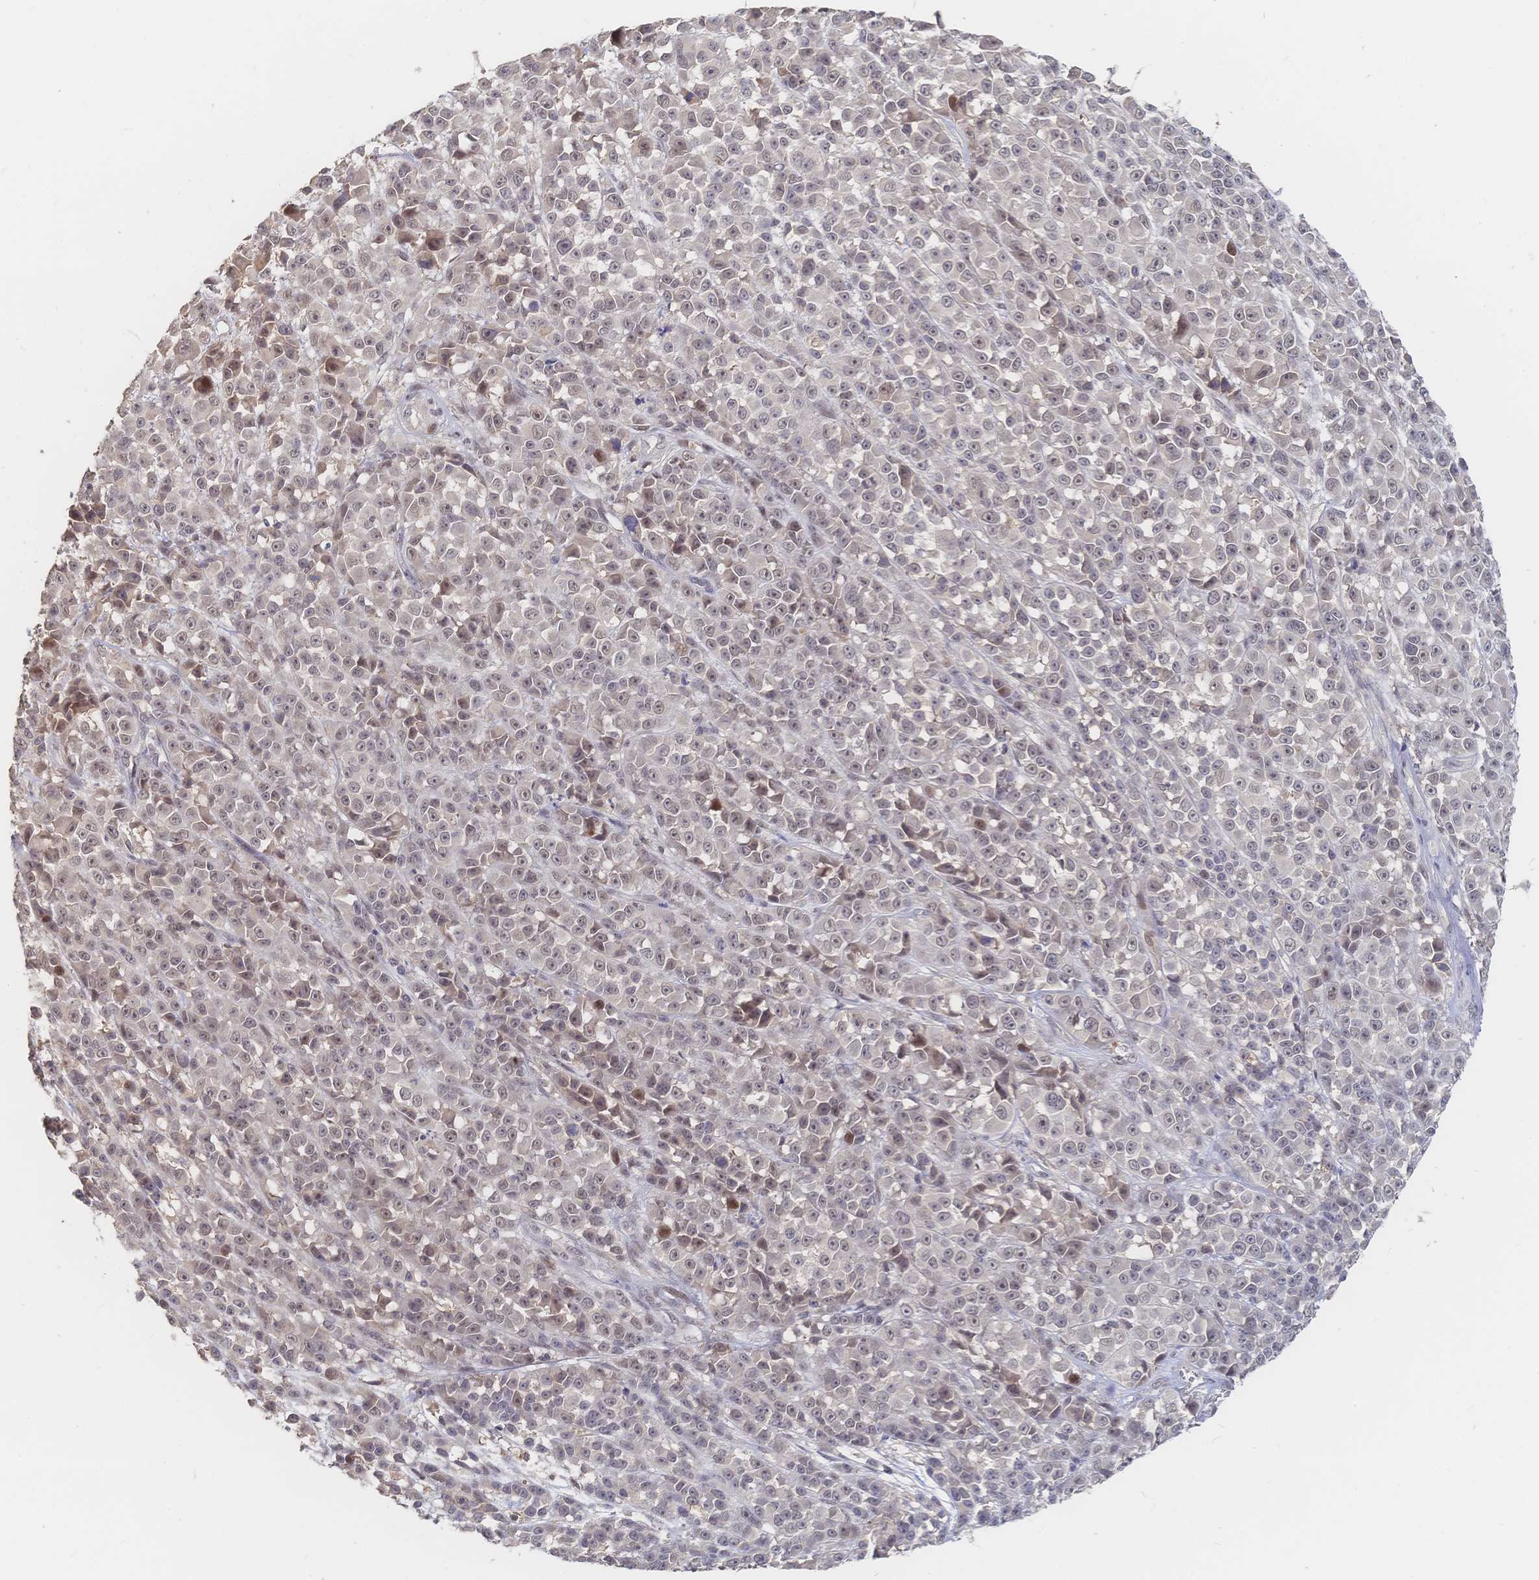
{"staining": {"intensity": "weak", "quantity": "25%-75%", "location": "nuclear"}, "tissue": "melanoma", "cell_type": "Tumor cells", "image_type": "cancer", "snomed": [{"axis": "morphology", "description": "Malignant melanoma, NOS"}, {"axis": "topography", "description": "Skin"}, {"axis": "topography", "description": "Skin of back"}], "caption": "Protein staining of malignant melanoma tissue exhibits weak nuclear expression in approximately 25%-75% of tumor cells.", "gene": "LRP5", "patient": {"sex": "male", "age": 91}}